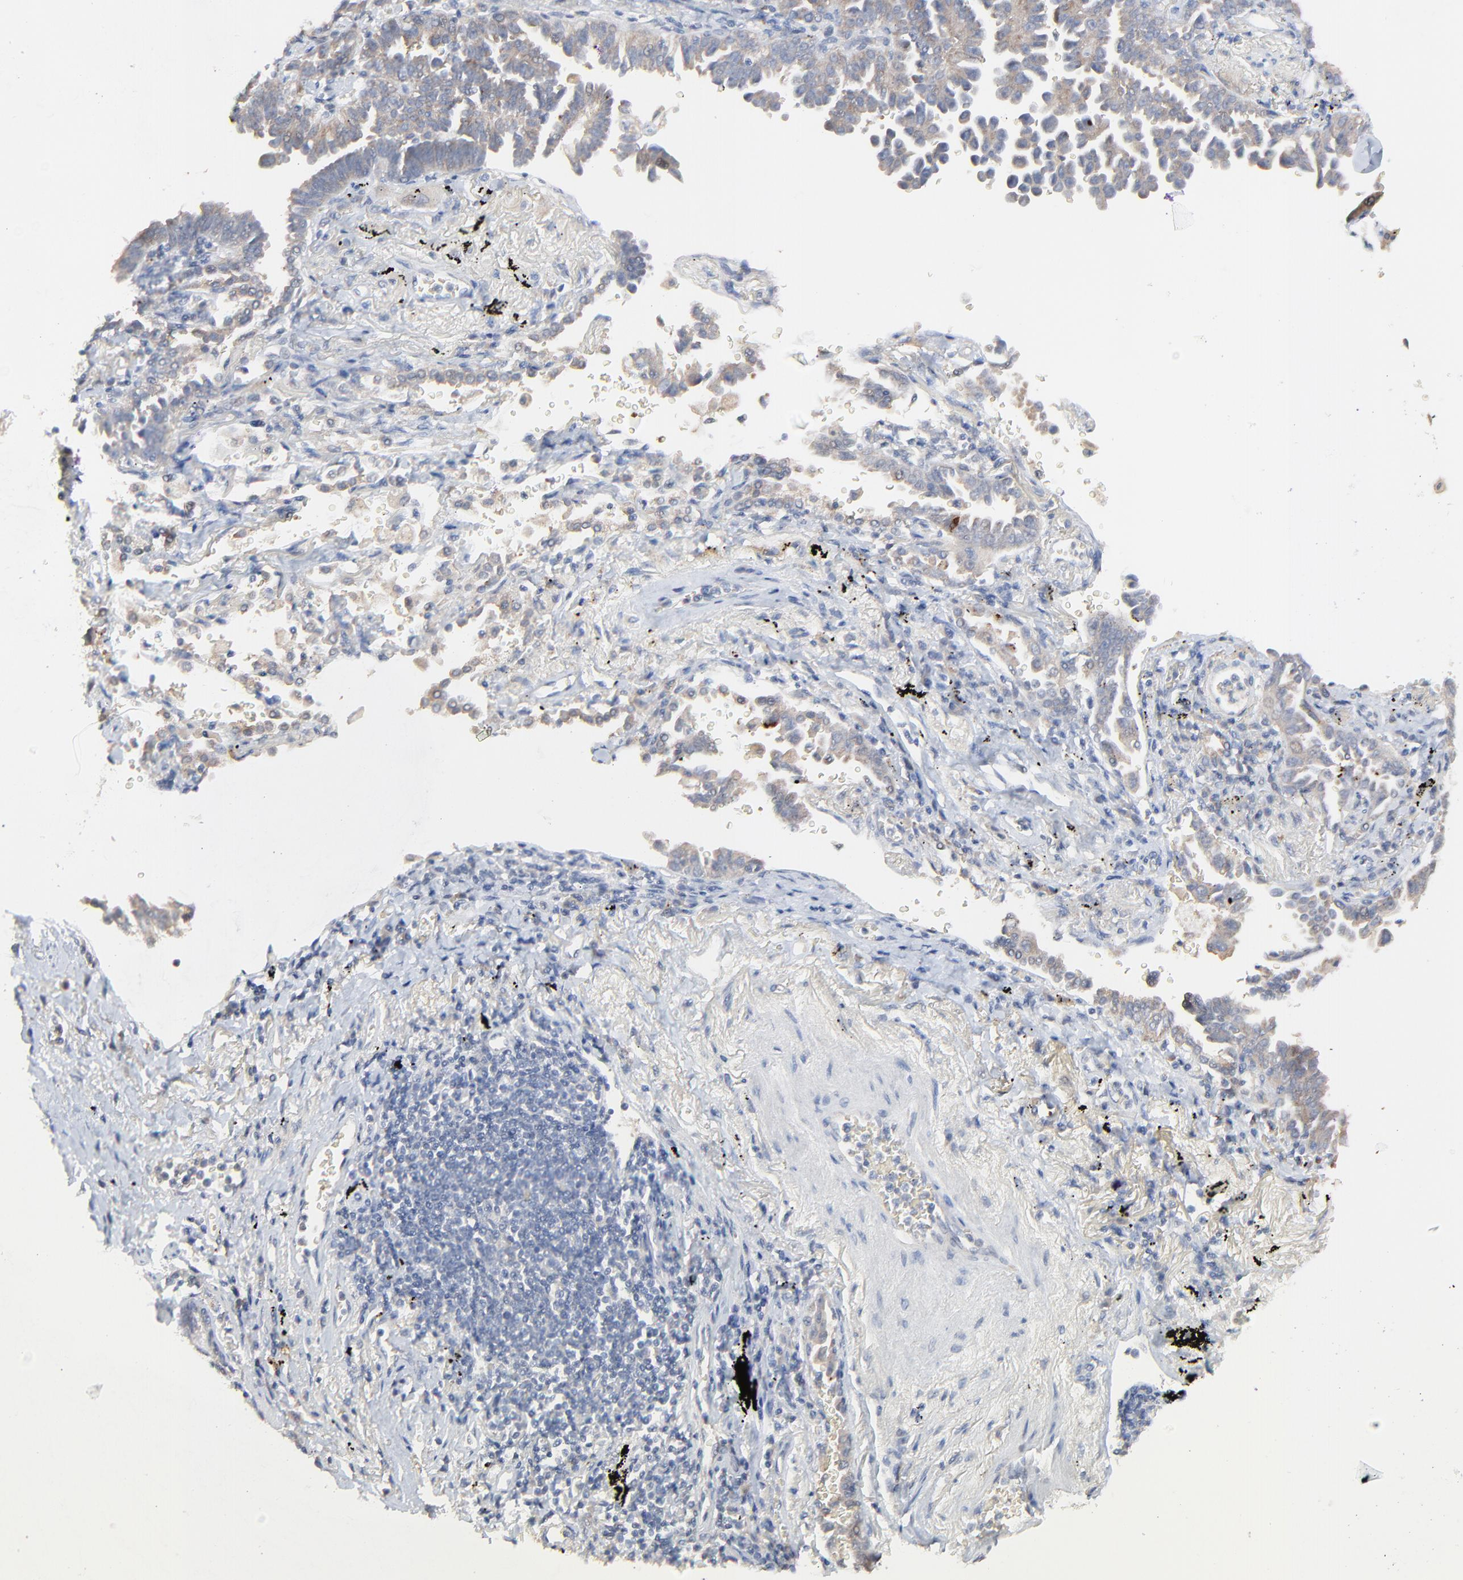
{"staining": {"intensity": "weak", "quantity": ">75%", "location": "cytoplasmic/membranous"}, "tissue": "lung cancer", "cell_type": "Tumor cells", "image_type": "cancer", "snomed": [{"axis": "morphology", "description": "Adenocarcinoma, NOS"}, {"axis": "topography", "description": "Lung"}], "caption": "The histopathology image exhibits staining of lung cancer, revealing weak cytoplasmic/membranous protein expression (brown color) within tumor cells.", "gene": "FANCB", "patient": {"sex": "female", "age": 64}}